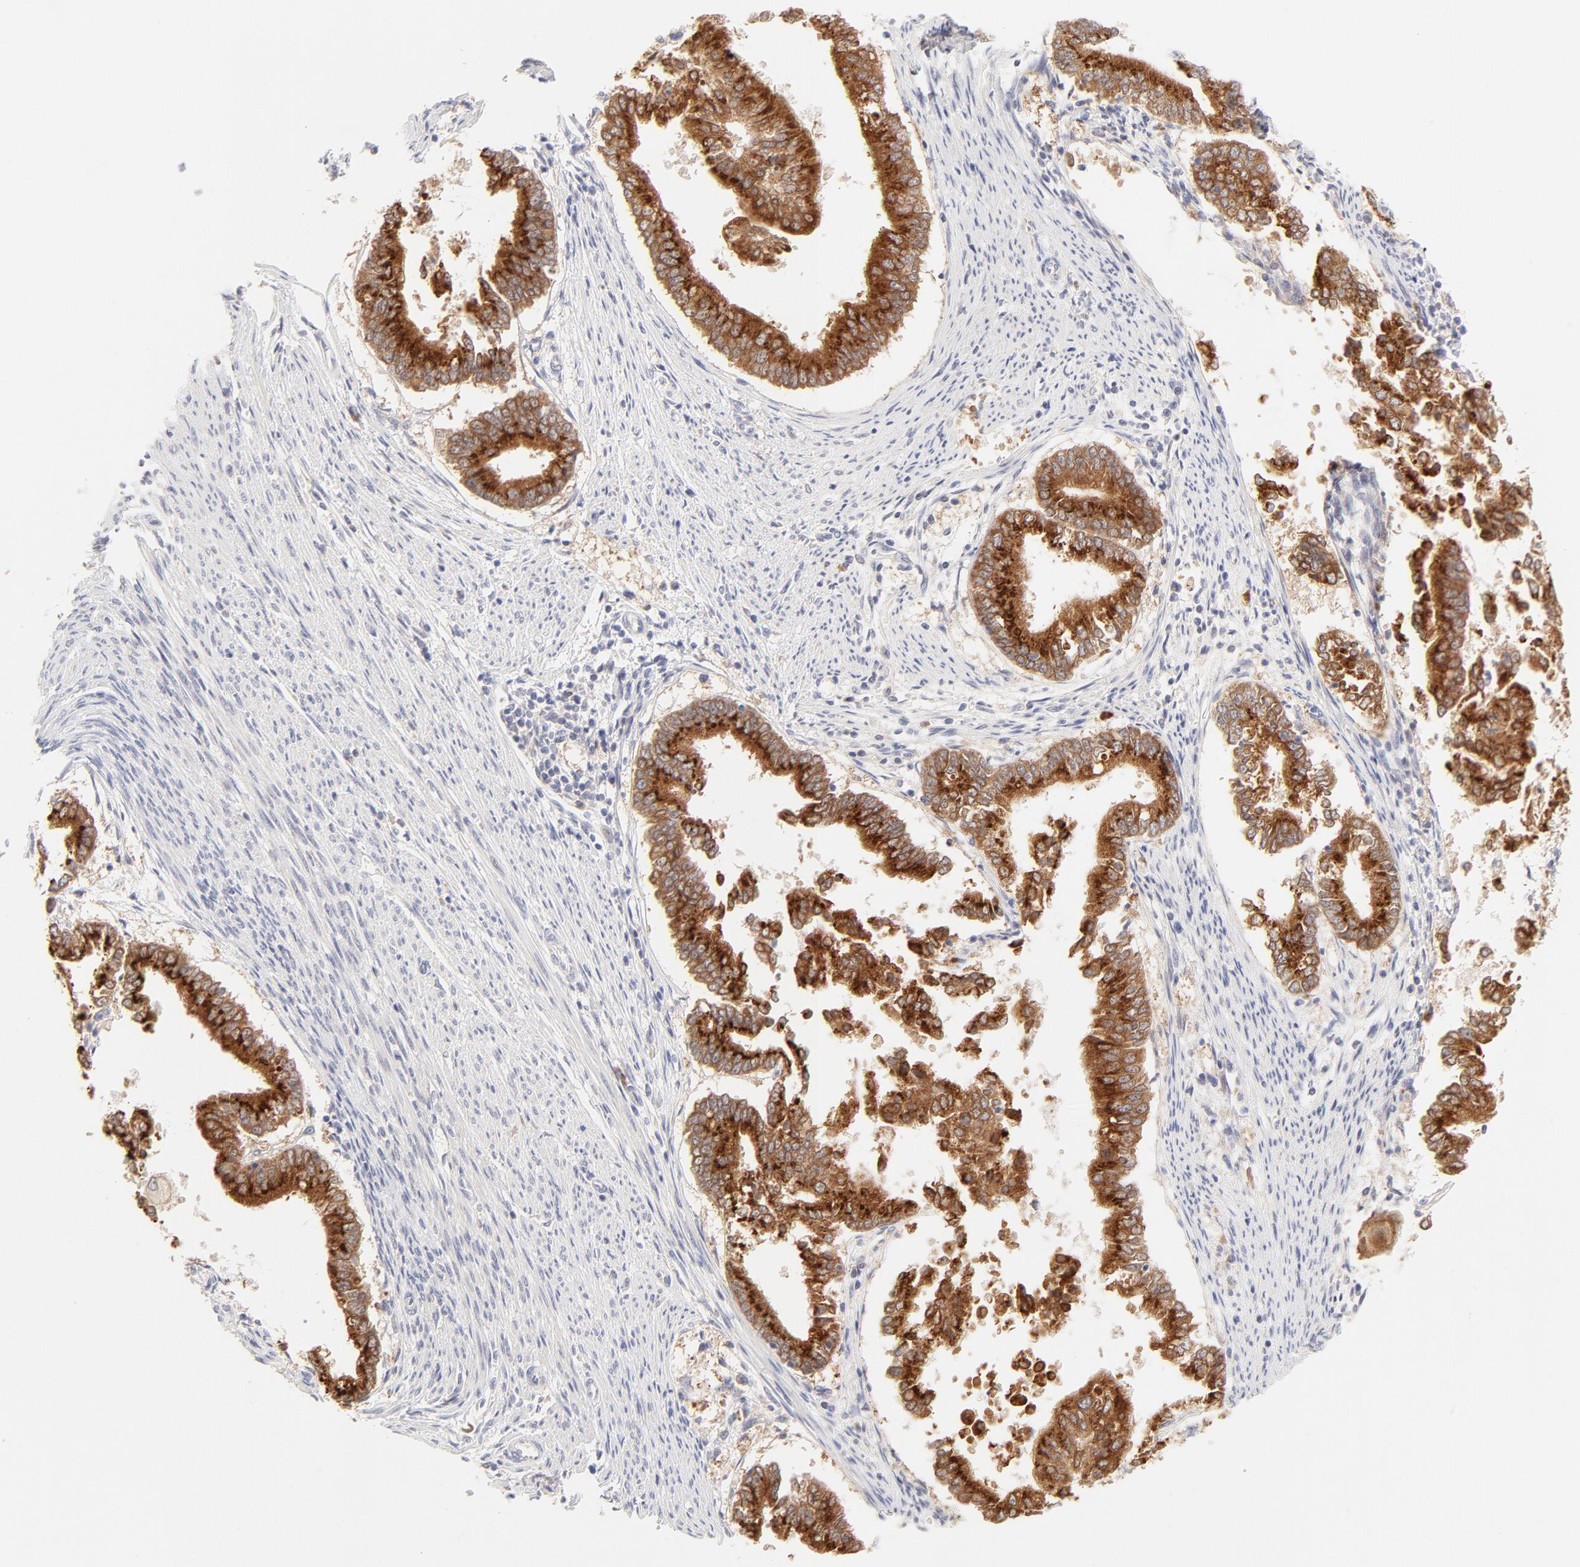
{"staining": {"intensity": "strong", "quantity": ">75%", "location": "cytoplasmic/membranous"}, "tissue": "endometrial cancer", "cell_type": "Tumor cells", "image_type": "cancer", "snomed": [{"axis": "morphology", "description": "Adenocarcinoma, NOS"}, {"axis": "topography", "description": "Endometrium"}], "caption": "The image reveals immunohistochemical staining of adenocarcinoma (endometrial). There is strong cytoplasmic/membranous staining is appreciated in approximately >75% of tumor cells.", "gene": "RPS6KA1", "patient": {"sex": "female", "age": 63}}